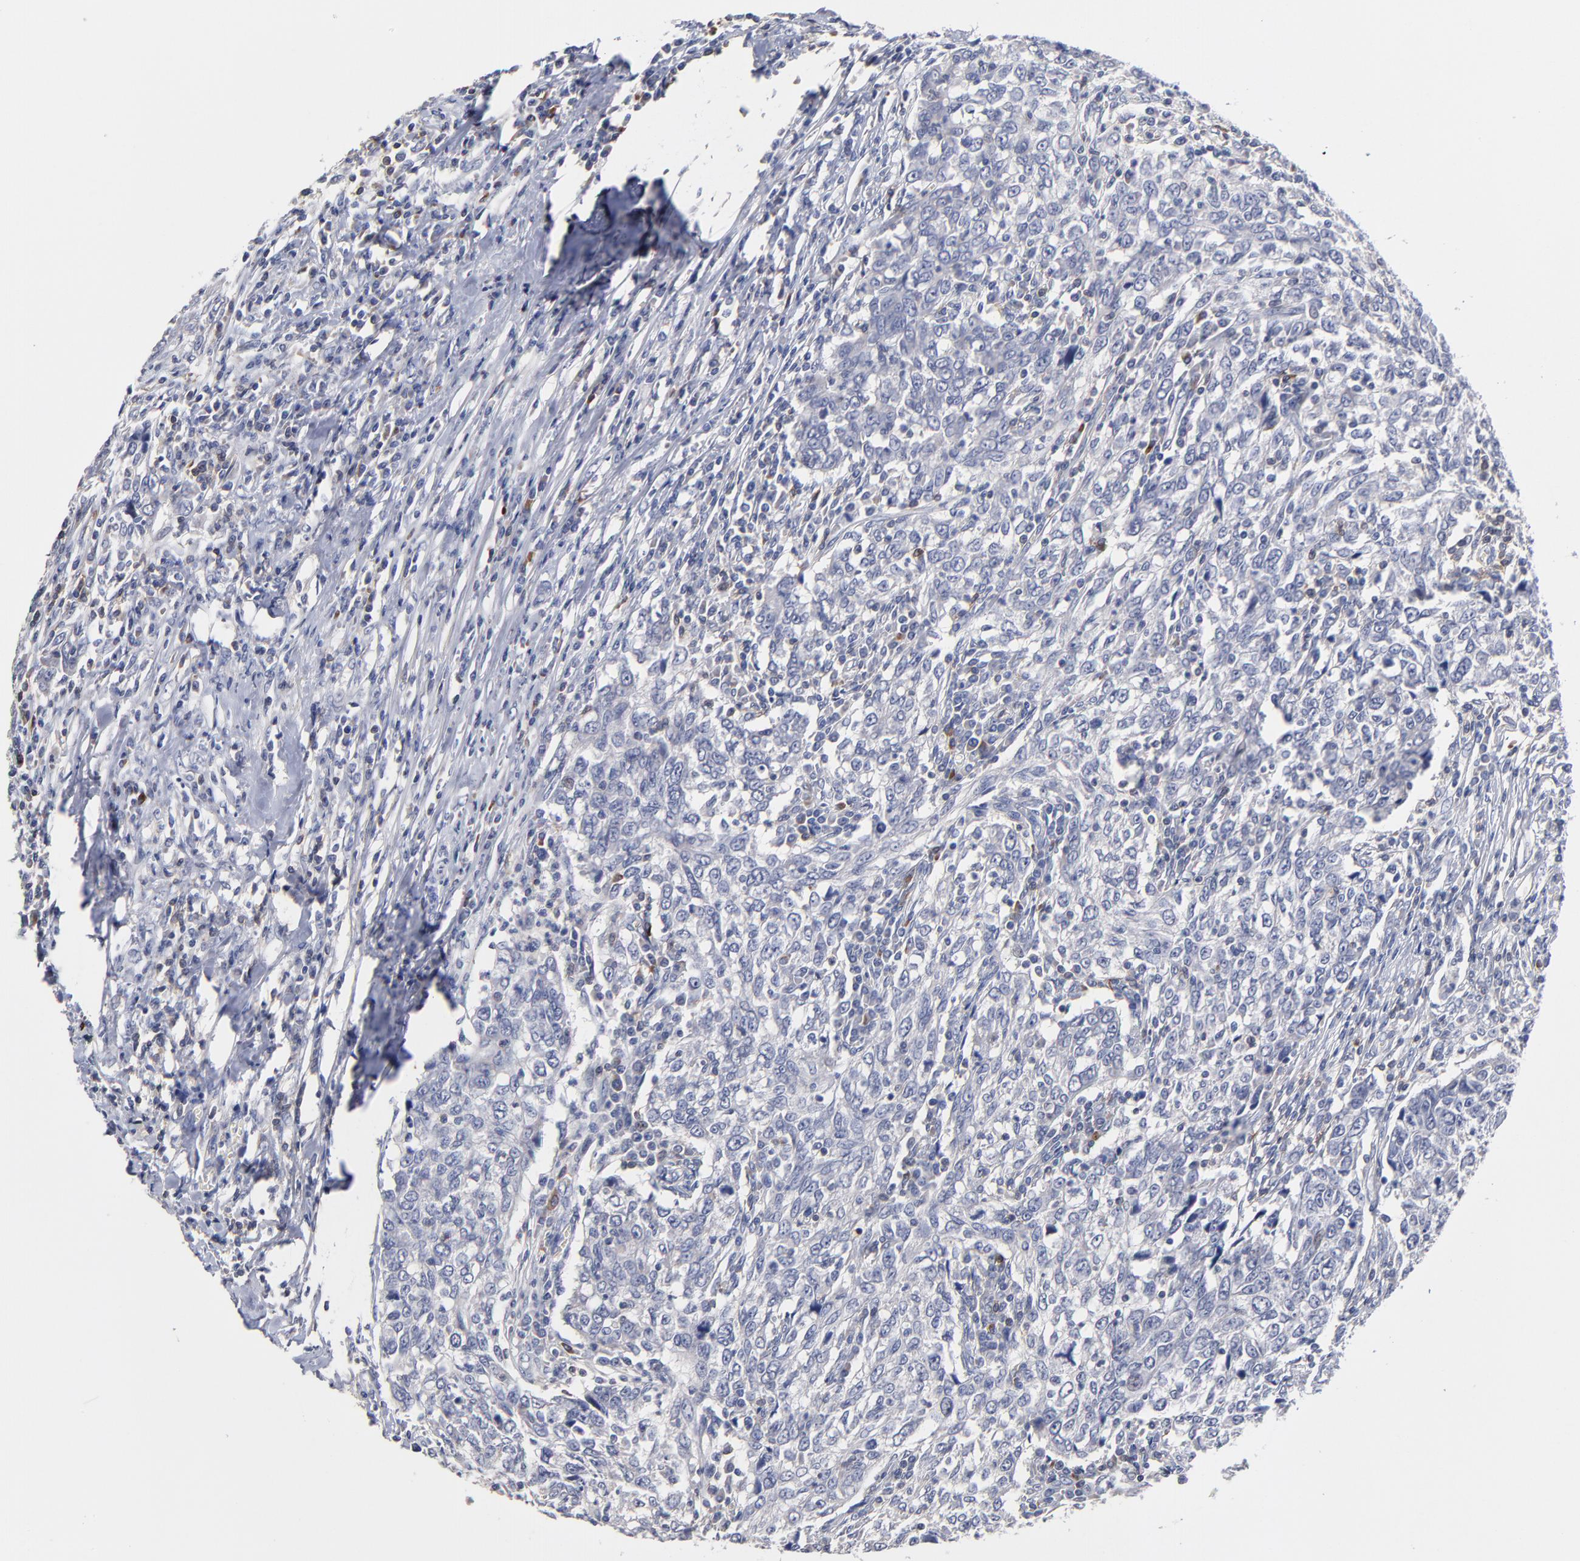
{"staining": {"intensity": "negative", "quantity": "none", "location": "none"}, "tissue": "breast cancer", "cell_type": "Tumor cells", "image_type": "cancer", "snomed": [{"axis": "morphology", "description": "Duct carcinoma"}, {"axis": "topography", "description": "Breast"}], "caption": "Immunohistochemistry (IHC) of breast cancer shows no expression in tumor cells.", "gene": "TRAT1", "patient": {"sex": "female", "age": 50}}